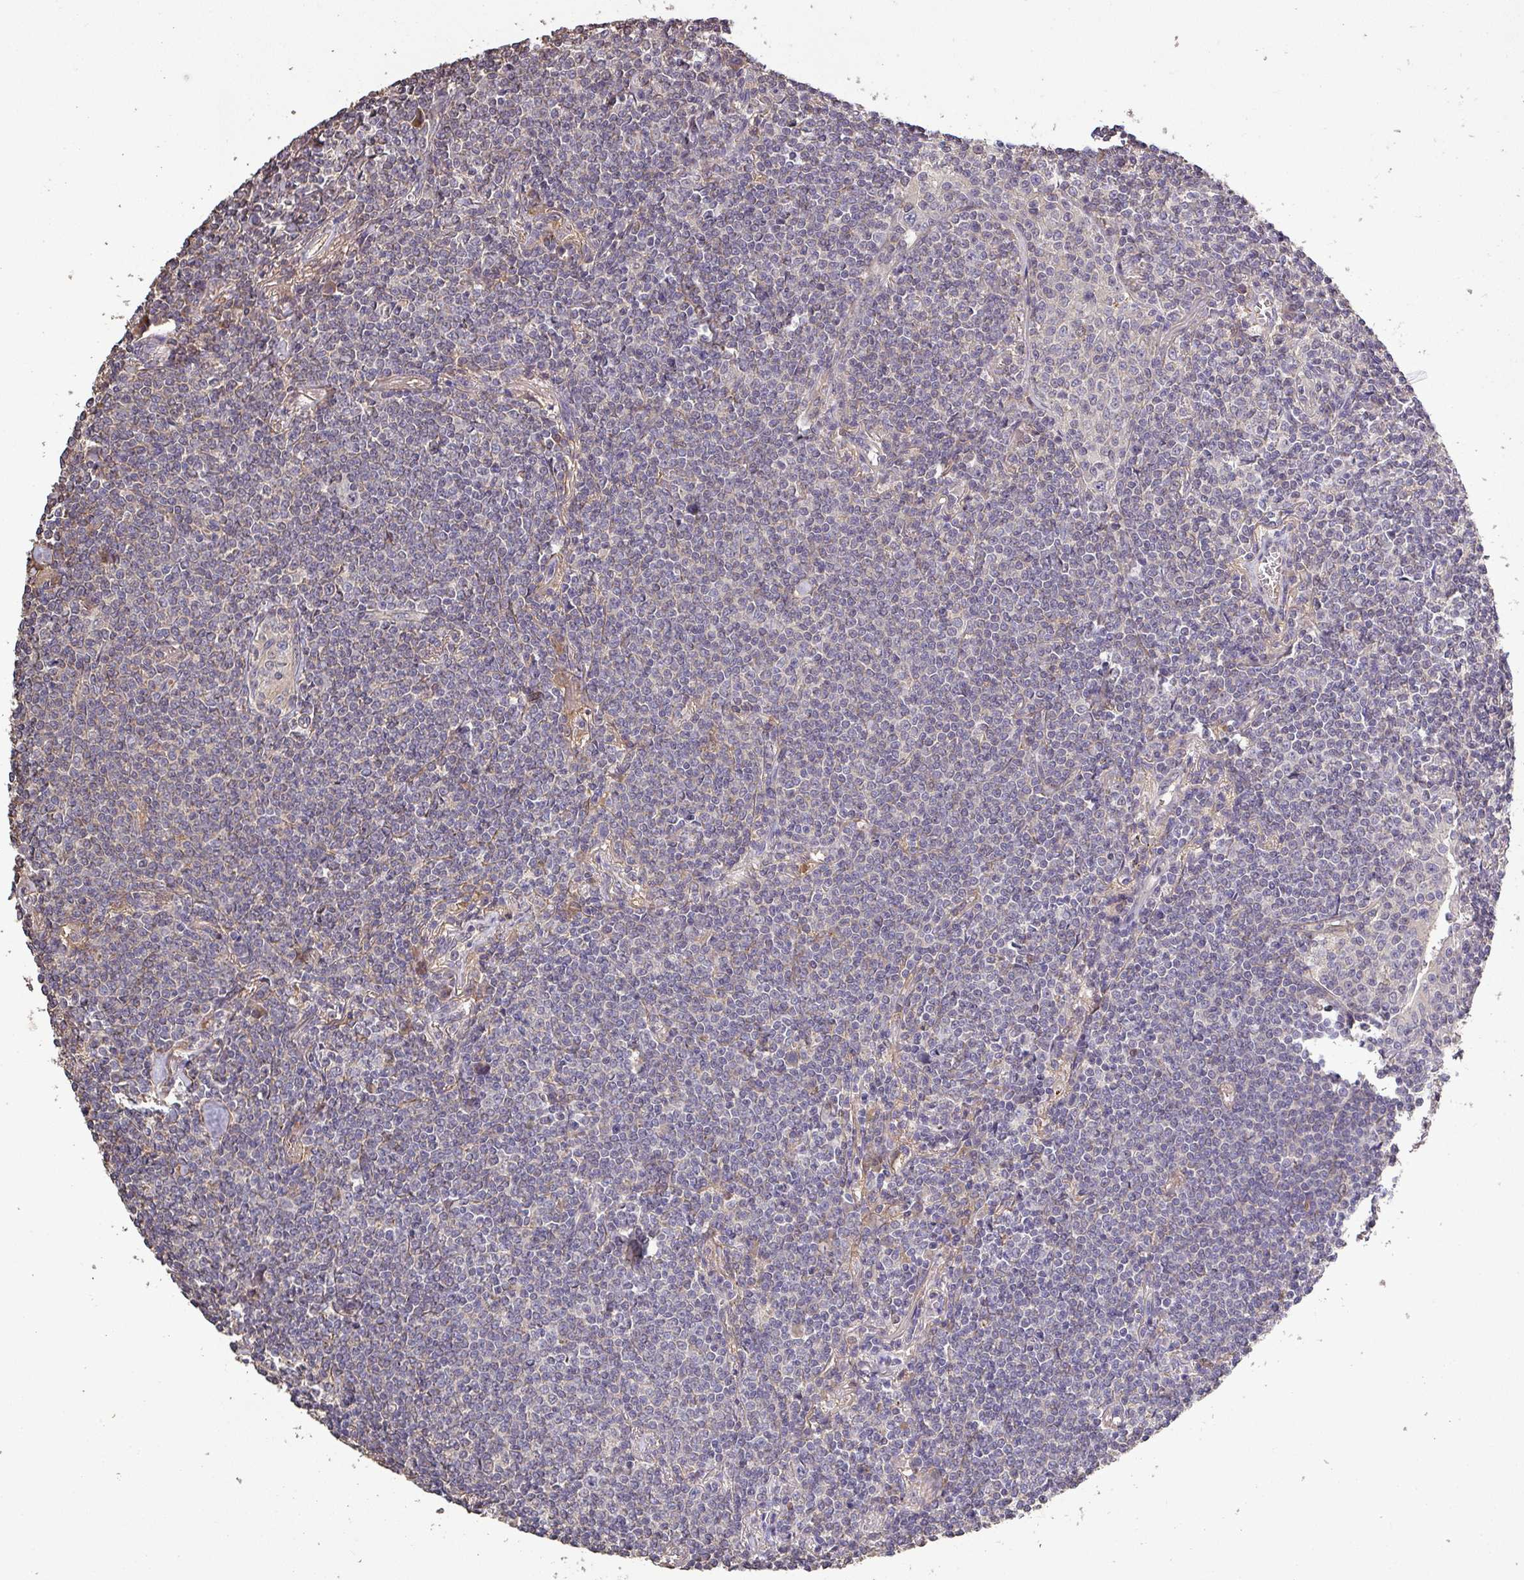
{"staining": {"intensity": "negative", "quantity": "none", "location": "none"}, "tissue": "lymphoma", "cell_type": "Tumor cells", "image_type": "cancer", "snomed": [{"axis": "morphology", "description": "Malignant lymphoma, non-Hodgkin's type, Low grade"}, {"axis": "topography", "description": "Lung"}], "caption": "Tumor cells are negative for protein expression in human lymphoma.", "gene": "ISLR", "patient": {"sex": "female", "age": 71}}